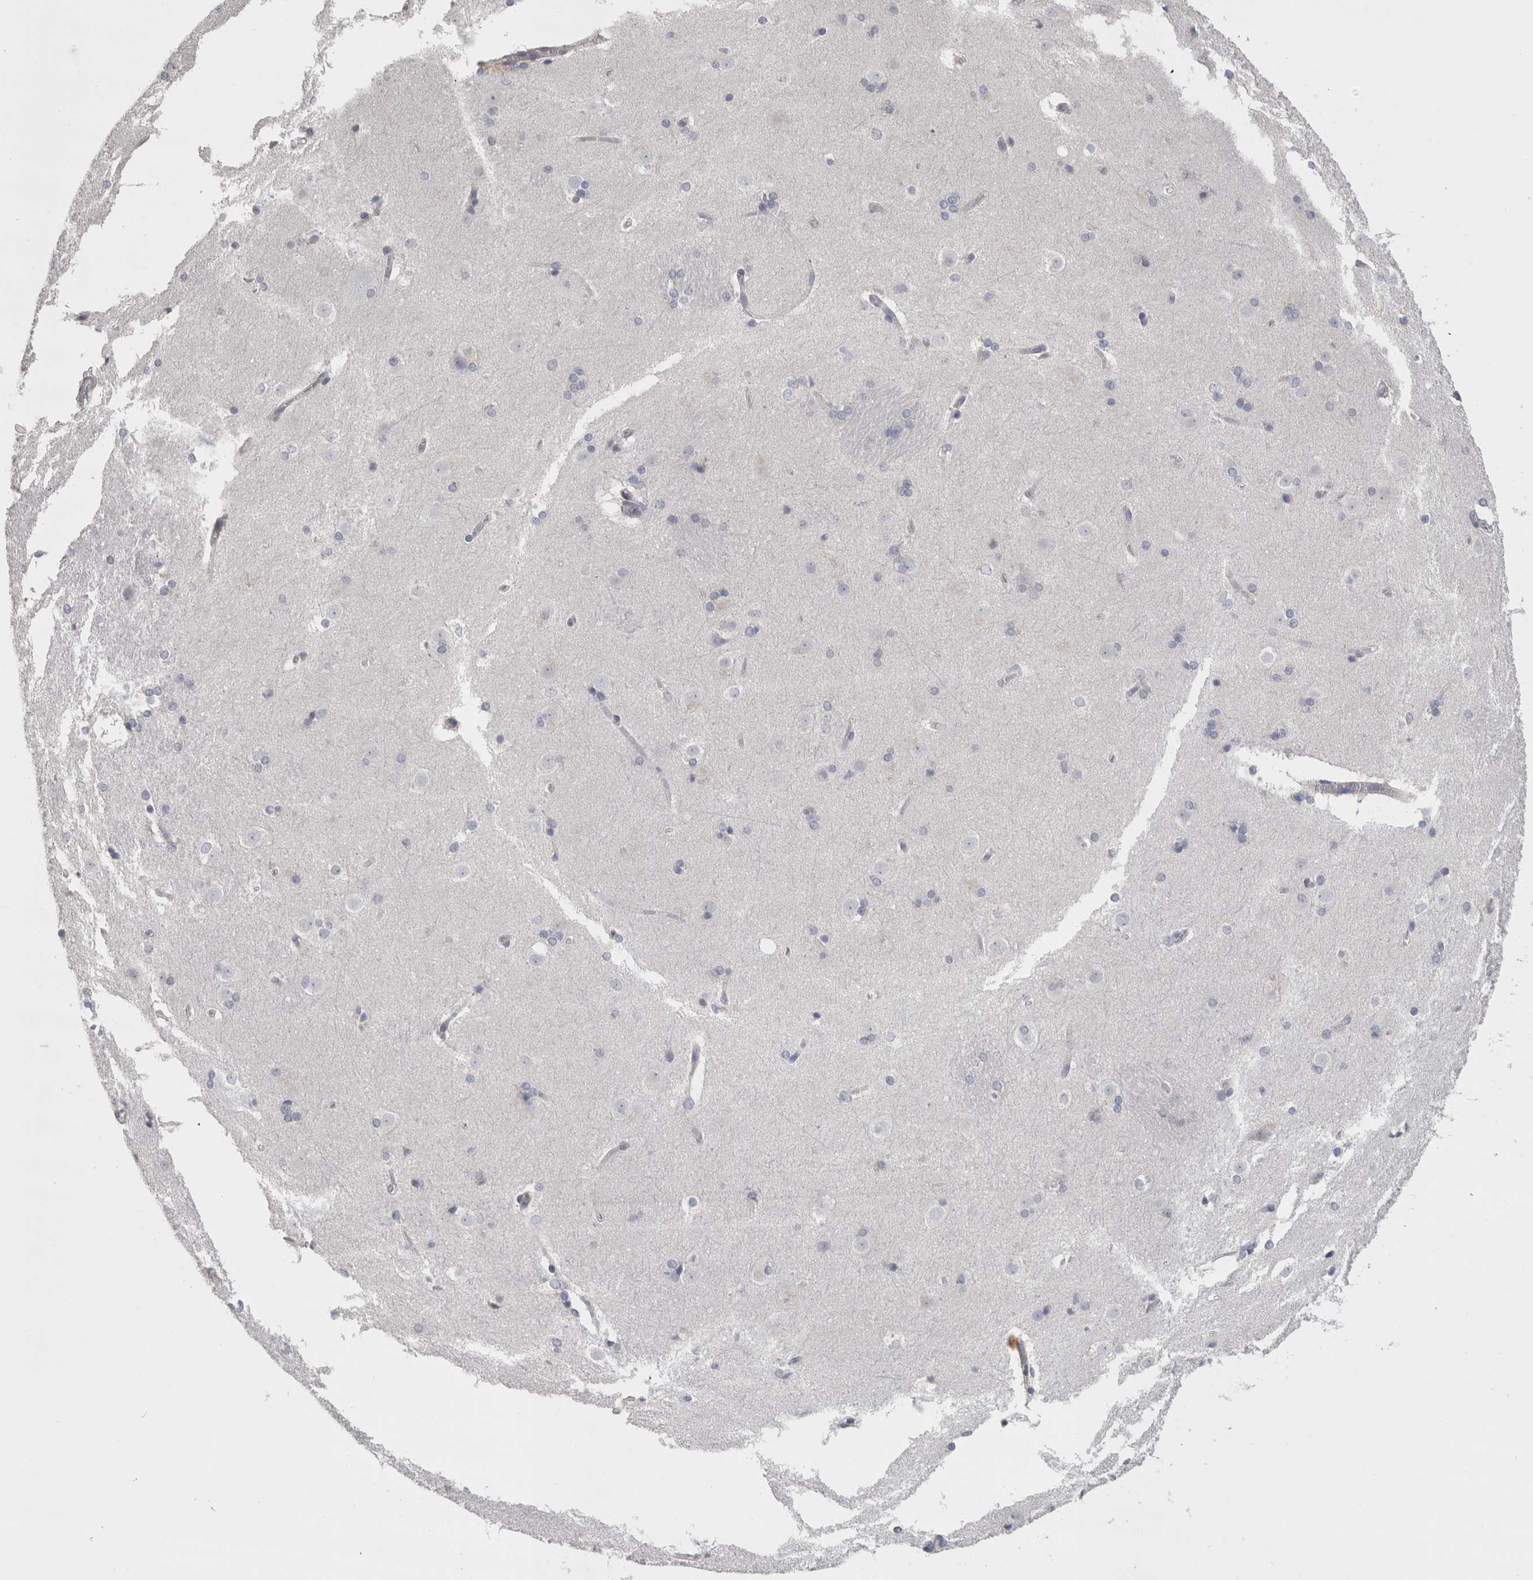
{"staining": {"intensity": "negative", "quantity": "none", "location": "none"}, "tissue": "caudate", "cell_type": "Glial cells", "image_type": "normal", "snomed": [{"axis": "morphology", "description": "Normal tissue, NOS"}, {"axis": "topography", "description": "Lateral ventricle wall"}], "caption": "Protein analysis of normal caudate shows no significant positivity in glial cells.", "gene": "DHRS4", "patient": {"sex": "female", "age": 19}}